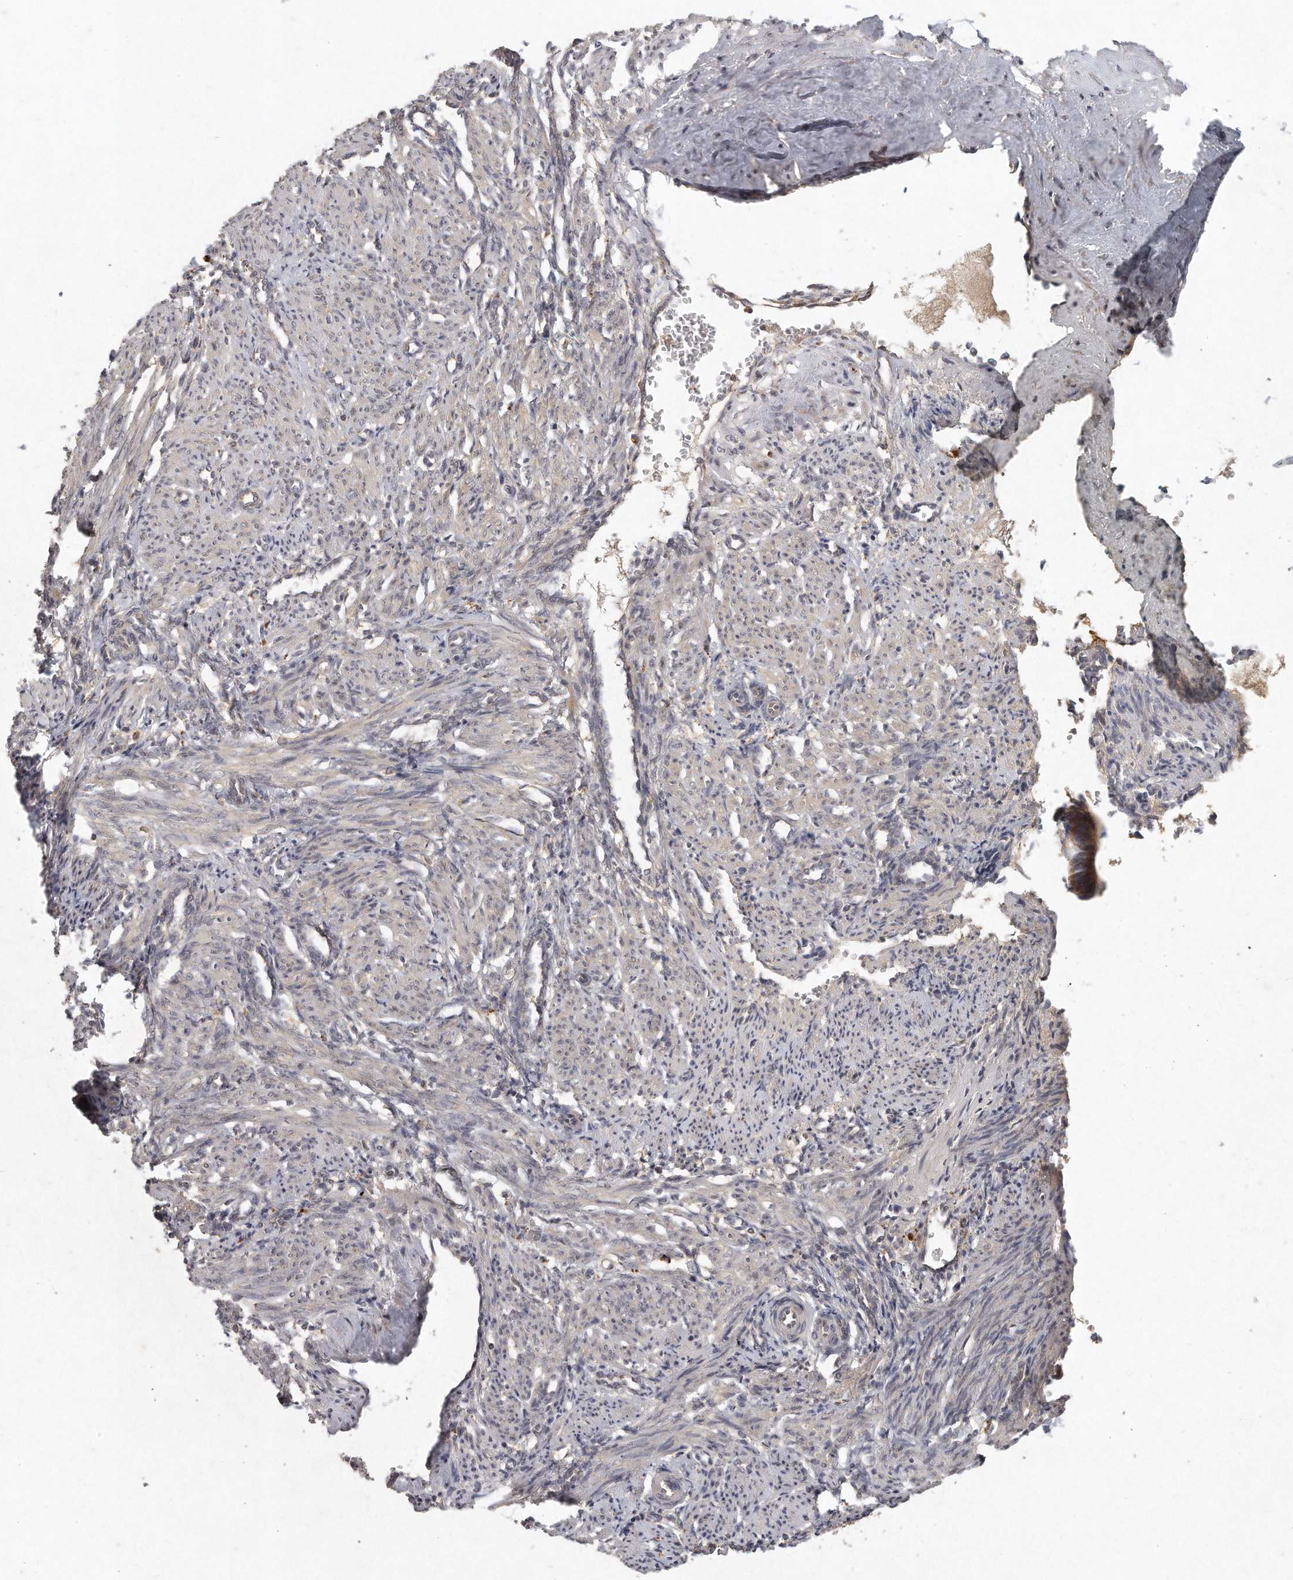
{"staining": {"intensity": "negative", "quantity": "none", "location": "none"}, "tissue": "smooth muscle", "cell_type": "Smooth muscle cells", "image_type": "normal", "snomed": [{"axis": "morphology", "description": "Normal tissue, NOS"}, {"axis": "topography", "description": "Endometrium"}], "caption": "Immunohistochemistry (IHC) image of unremarkable smooth muscle: smooth muscle stained with DAB demonstrates no significant protein expression in smooth muscle cells. Brightfield microscopy of immunohistochemistry stained with DAB (brown) and hematoxylin (blue), captured at high magnification.", "gene": "LGALS8", "patient": {"sex": "female", "age": 33}}